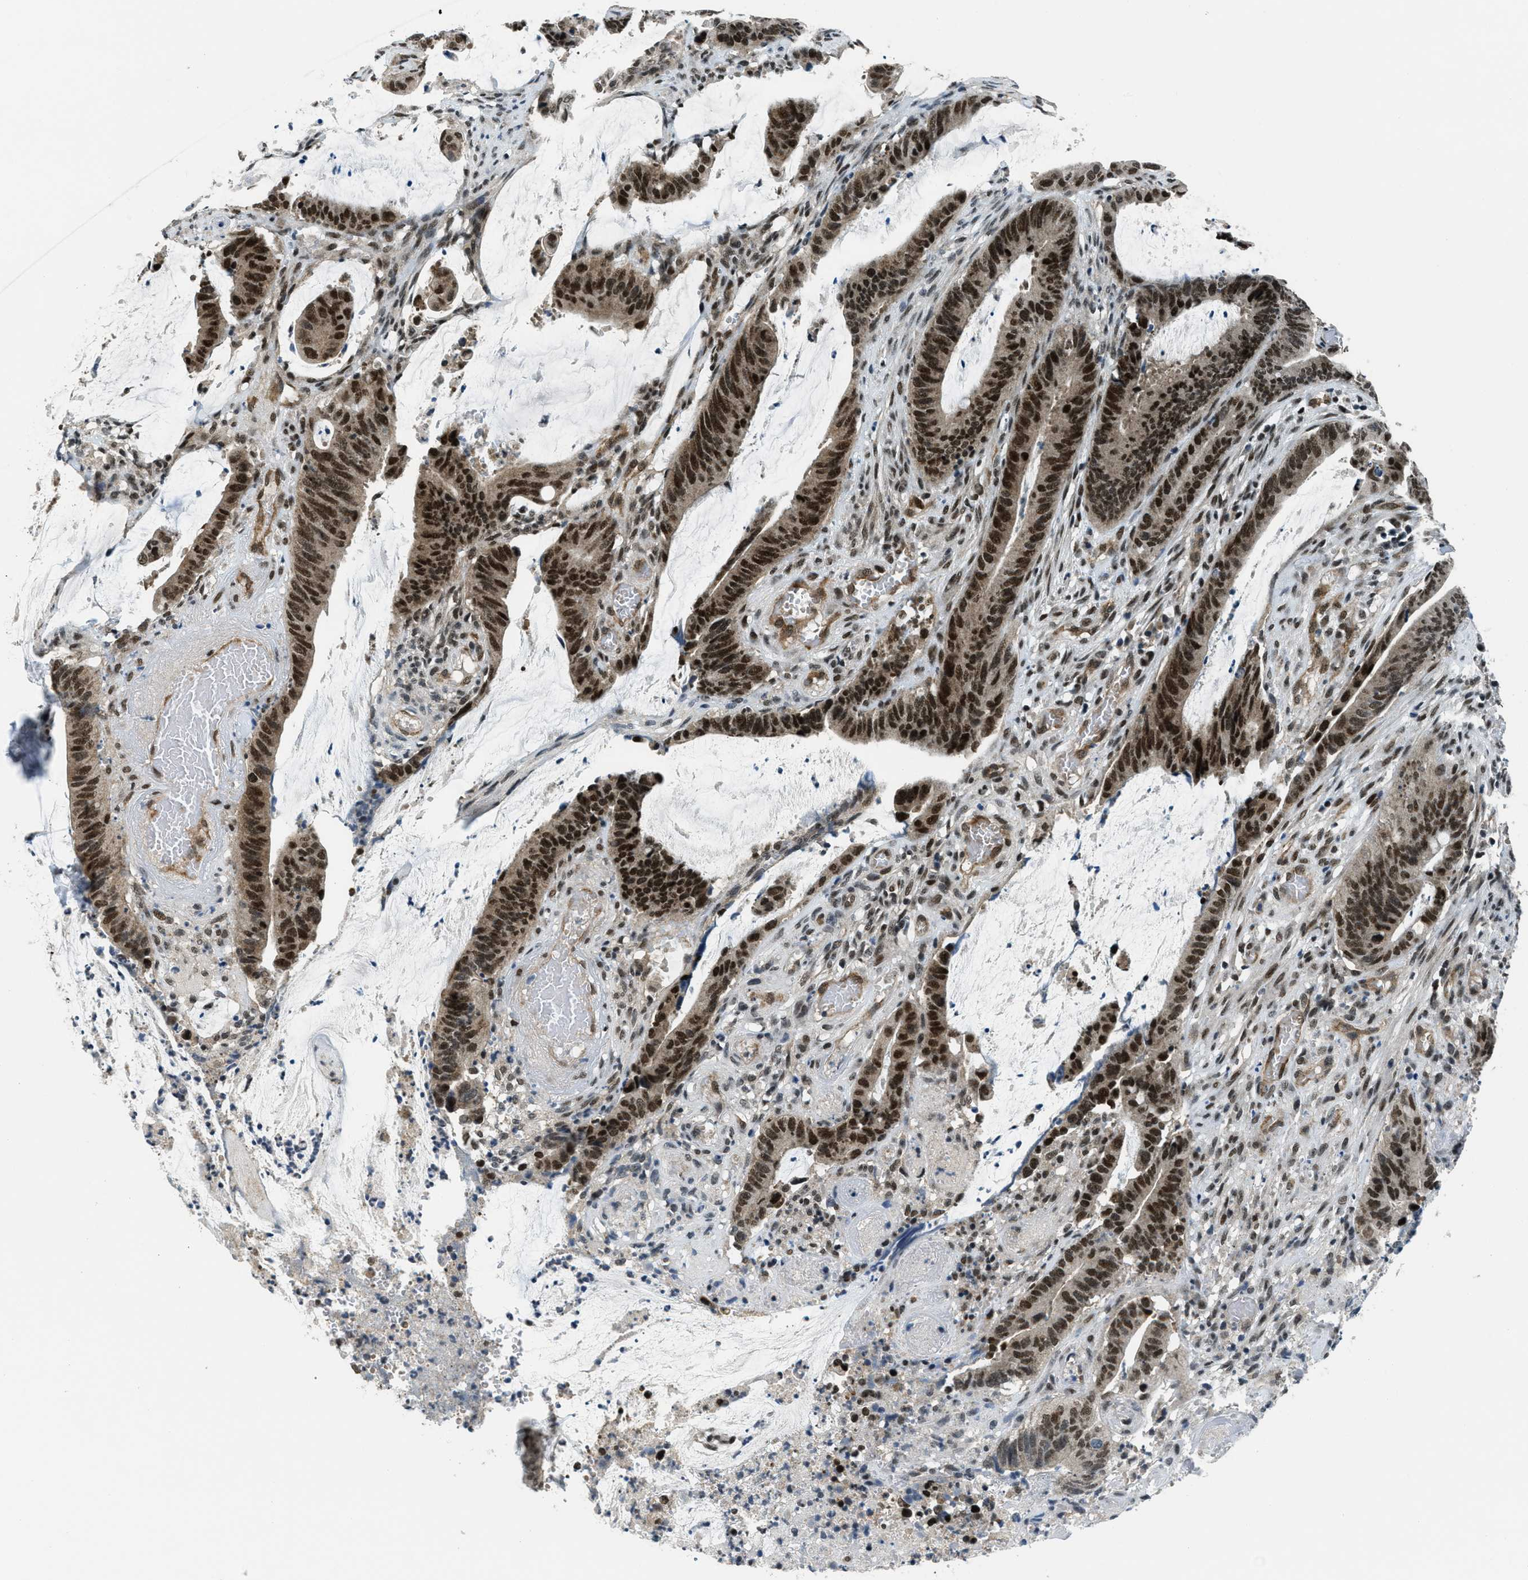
{"staining": {"intensity": "strong", "quantity": ">75%", "location": "nuclear"}, "tissue": "colorectal cancer", "cell_type": "Tumor cells", "image_type": "cancer", "snomed": [{"axis": "morphology", "description": "Adenocarcinoma, NOS"}, {"axis": "topography", "description": "Rectum"}], "caption": "Immunohistochemistry image of neoplastic tissue: colorectal cancer stained using IHC reveals high levels of strong protein expression localized specifically in the nuclear of tumor cells, appearing as a nuclear brown color.", "gene": "KLF6", "patient": {"sex": "female", "age": 66}}